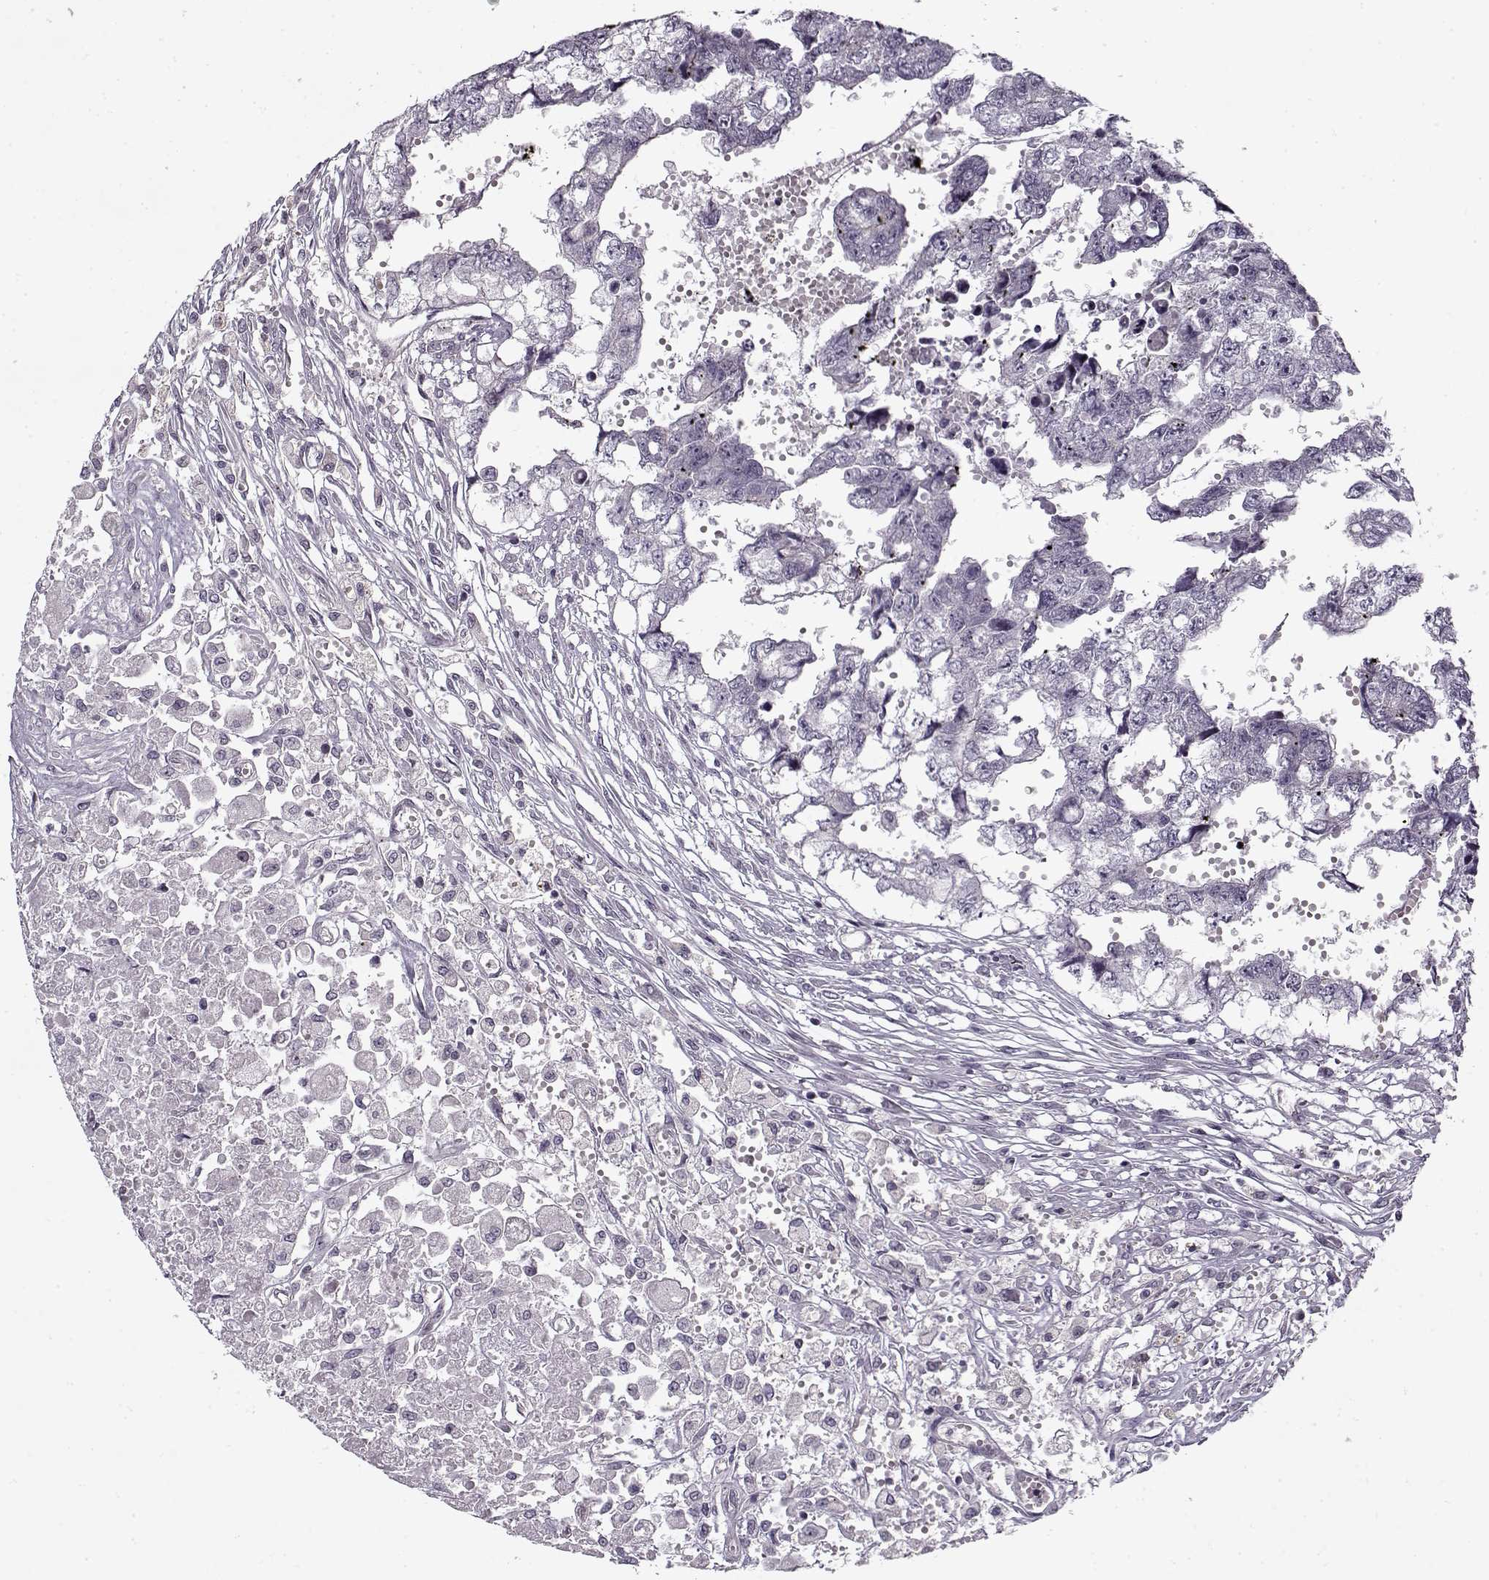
{"staining": {"intensity": "negative", "quantity": "none", "location": "none"}, "tissue": "testis cancer", "cell_type": "Tumor cells", "image_type": "cancer", "snomed": [{"axis": "morphology", "description": "Carcinoma, Embryonal, NOS"}, {"axis": "morphology", "description": "Teratoma, malignant, NOS"}, {"axis": "topography", "description": "Testis"}], "caption": "Immunohistochemical staining of human testis cancer exhibits no significant staining in tumor cells.", "gene": "PNMT", "patient": {"sex": "male", "age": 44}}